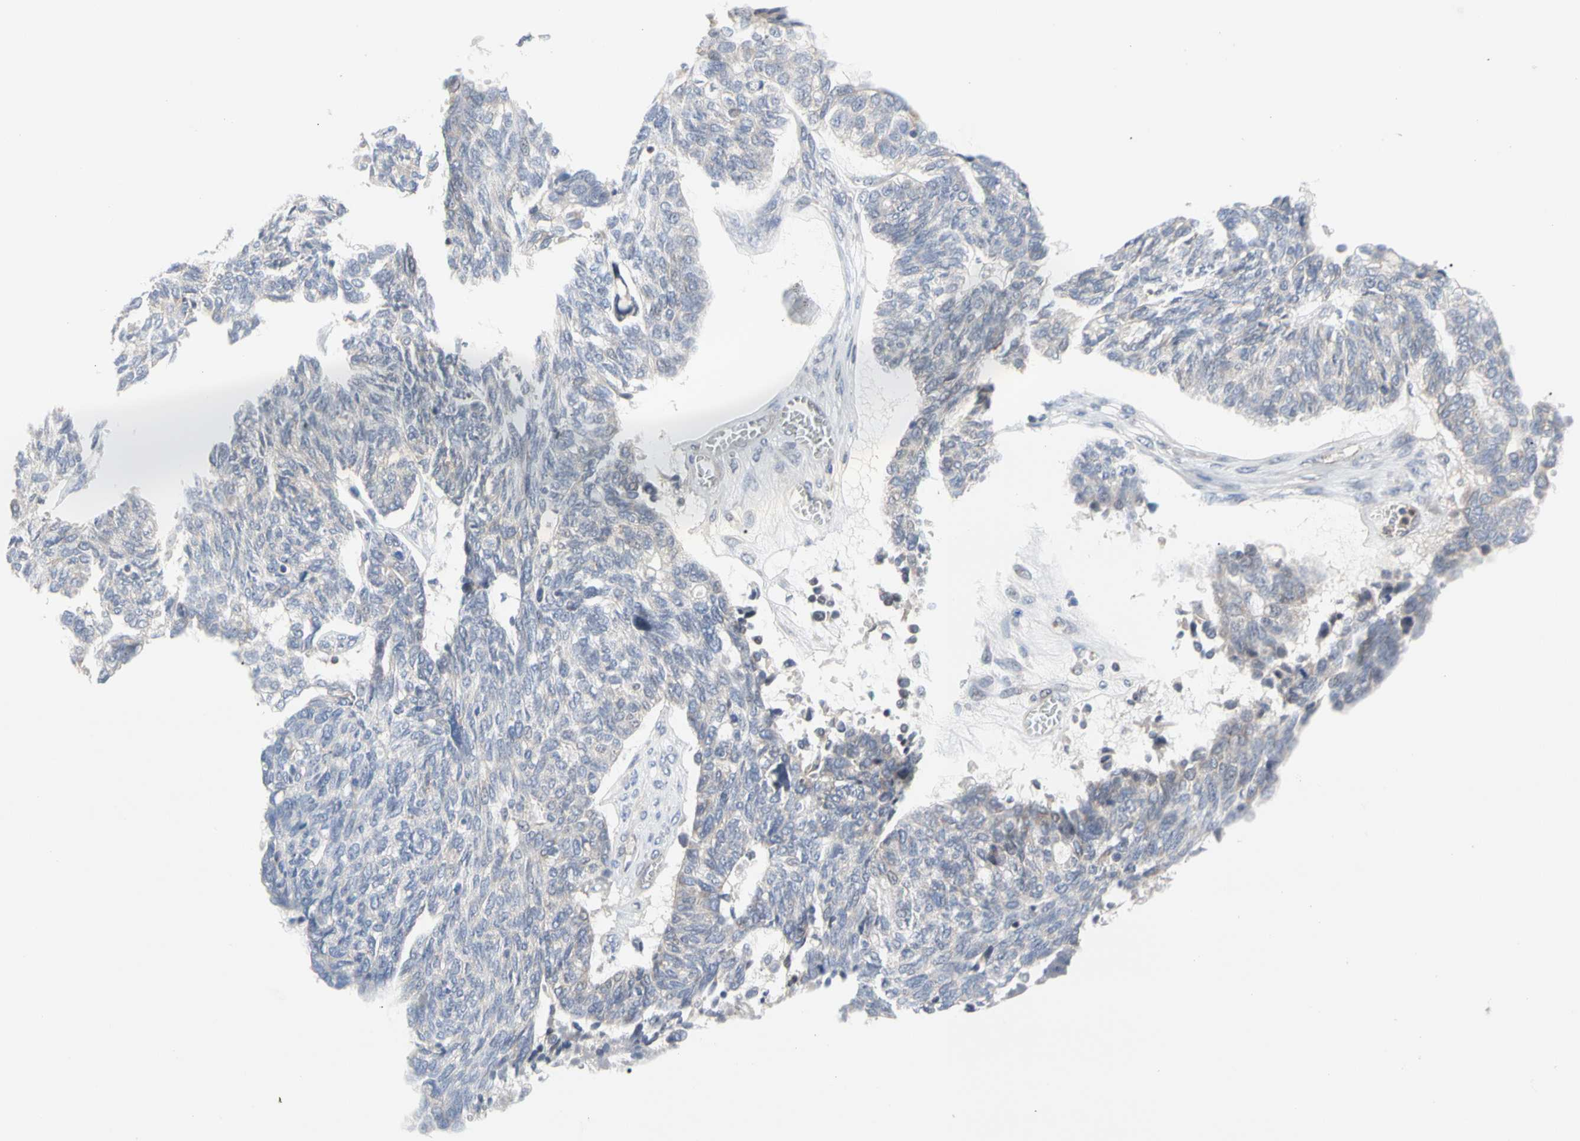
{"staining": {"intensity": "negative", "quantity": "none", "location": "none"}, "tissue": "ovarian cancer", "cell_type": "Tumor cells", "image_type": "cancer", "snomed": [{"axis": "morphology", "description": "Cystadenocarcinoma, serous, NOS"}, {"axis": "topography", "description": "Ovary"}], "caption": "Immunohistochemistry of human ovarian serous cystadenocarcinoma shows no staining in tumor cells.", "gene": "MCL1", "patient": {"sex": "female", "age": 79}}